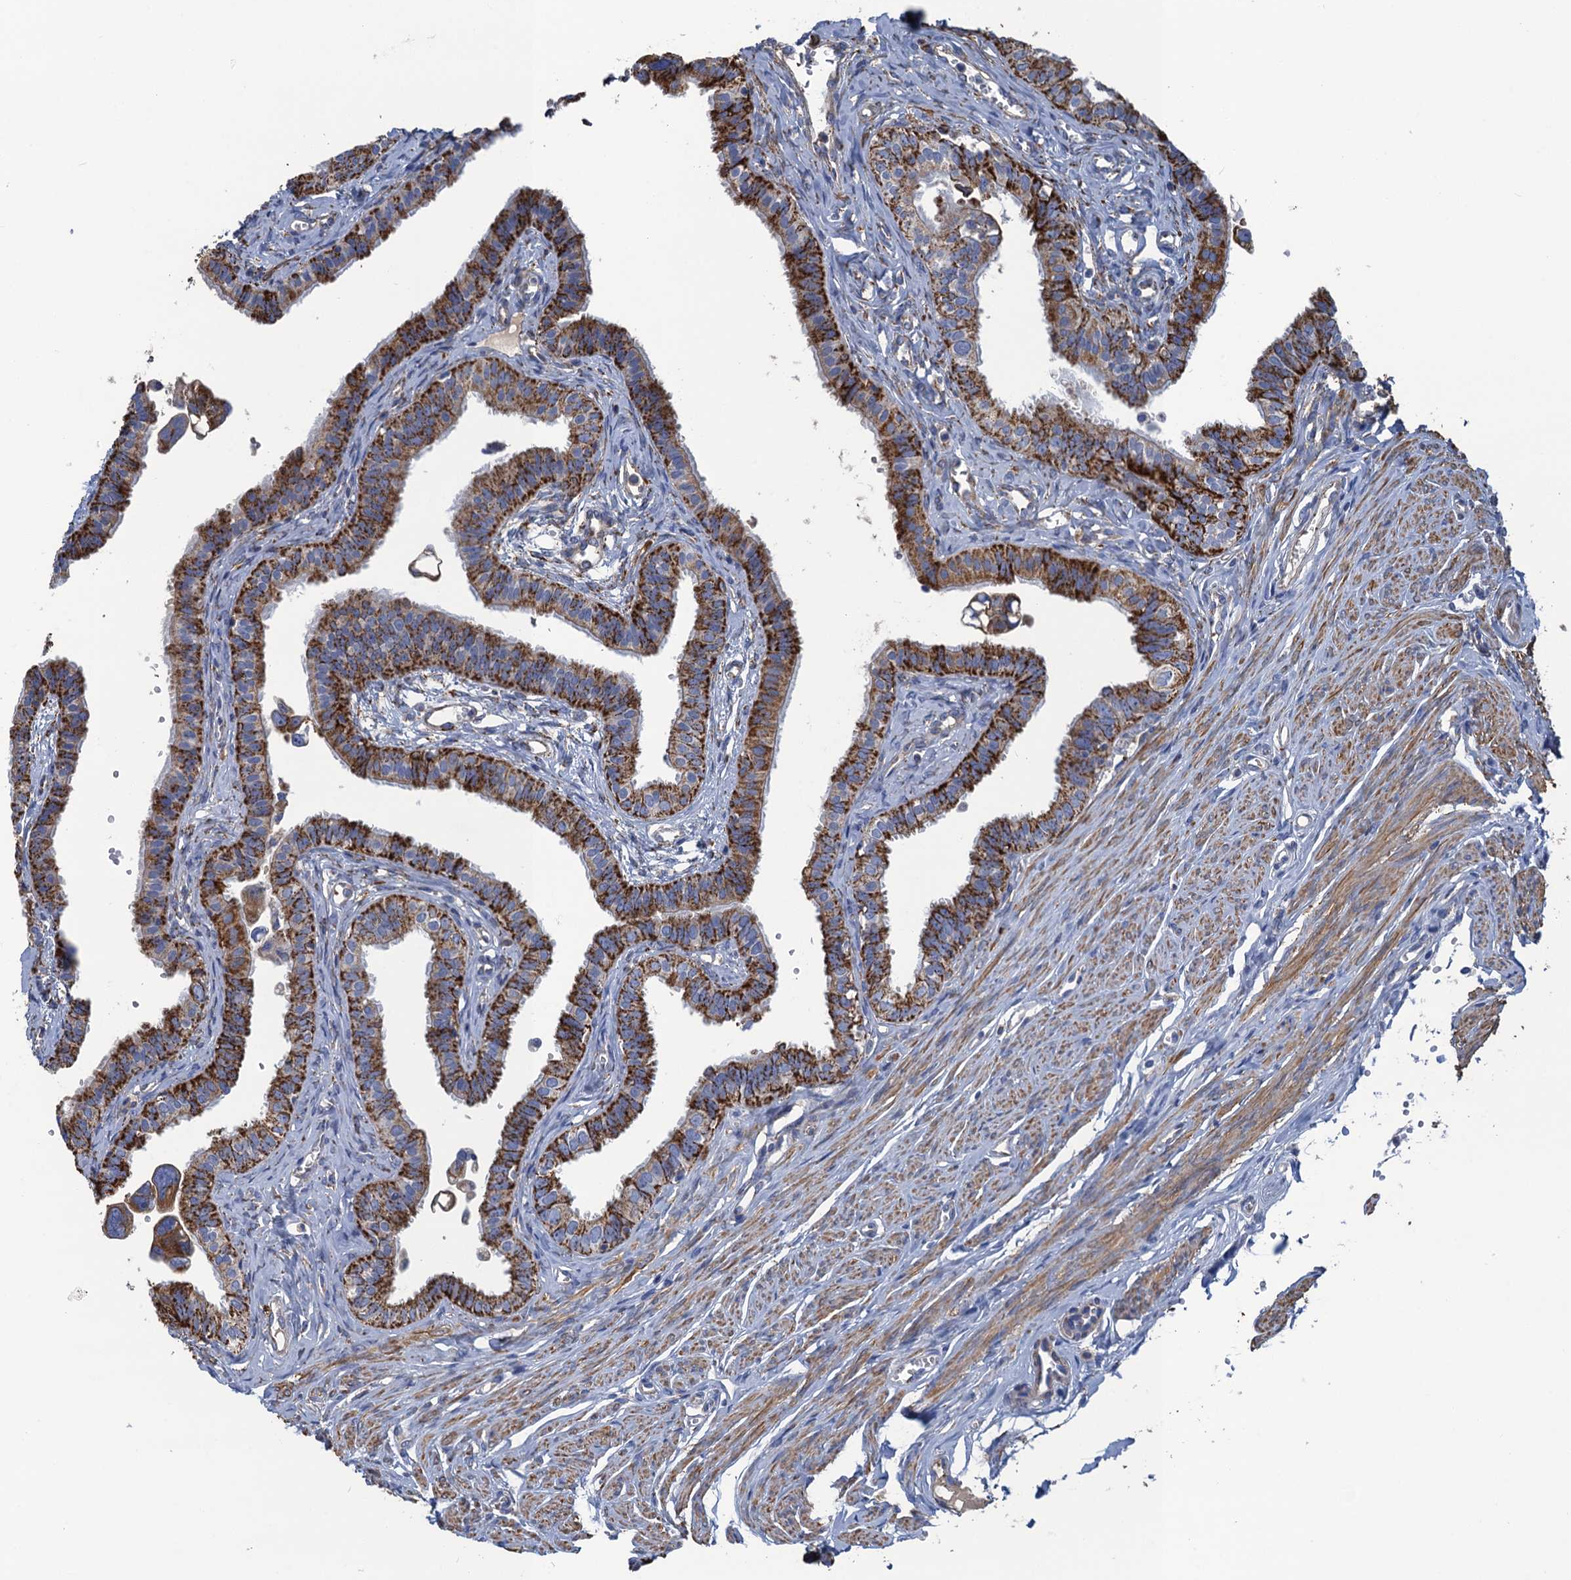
{"staining": {"intensity": "strong", "quantity": "25%-75%", "location": "cytoplasmic/membranous"}, "tissue": "fallopian tube", "cell_type": "Glandular cells", "image_type": "normal", "snomed": [{"axis": "morphology", "description": "Normal tissue, NOS"}, {"axis": "morphology", "description": "Carcinoma, NOS"}, {"axis": "topography", "description": "Fallopian tube"}, {"axis": "topography", "description": "Ovary"}], "caption": "Brown immunohistochemical staining in unremarkable fallopian tube exhibits strong cytoplasmic/membranous expression in about 25%-75% of glandular cells. (DAB (3,3'-diaminobenzidine) IHC with brightfield microscopy, high magnification).", "gene": "ENSG00000260643", "patient": {"sex": "female", "age": 59}}